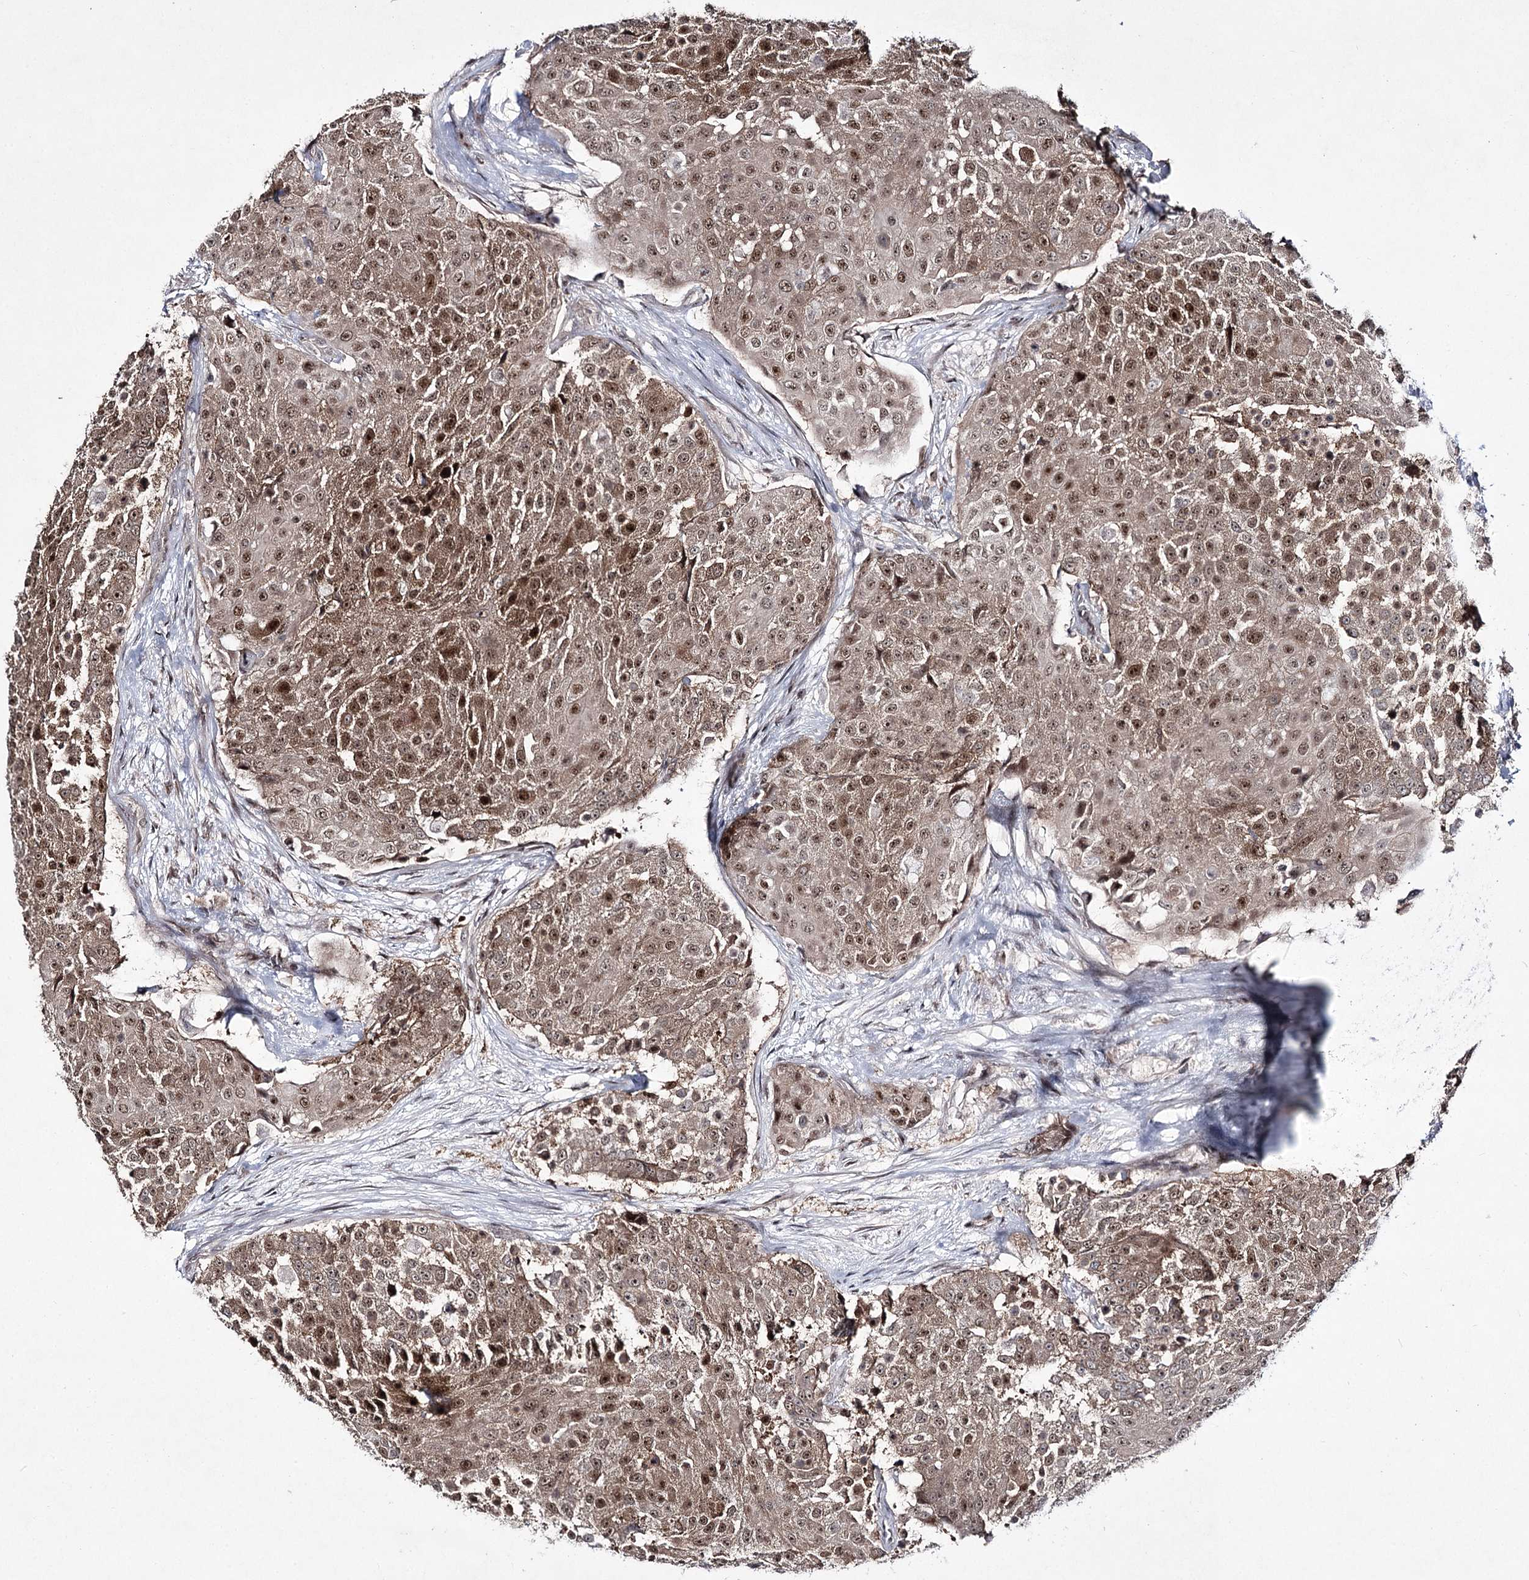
{"staining": {"intensity": "moderate", "quantity": ">75%", "location": "cytoplasmic/membranous,nuclear"}, "tissue": "urothelial cancer", "cell_type": "Tumor cells", "image_type": "cancer", "snomed": [{"axis": "morphology", "description": "Urothelial carcinoma, High grade"}, {"axis": "topography", "description": "Urinary bladder"}], "caption": "Protein staining of urothelial cancer tissue exhibits moderate cytoplasmic/membranous and nuclear positivity in approximately >75% of tumor cells. The staining was performed using DAB (3,3'-diaminobenzidine), with brown indicating positive protein expression. Nuclei are stained blue with hematoxylin.", "gene": "HOXC11", "patient": {"sex": "female", "age": 63}}